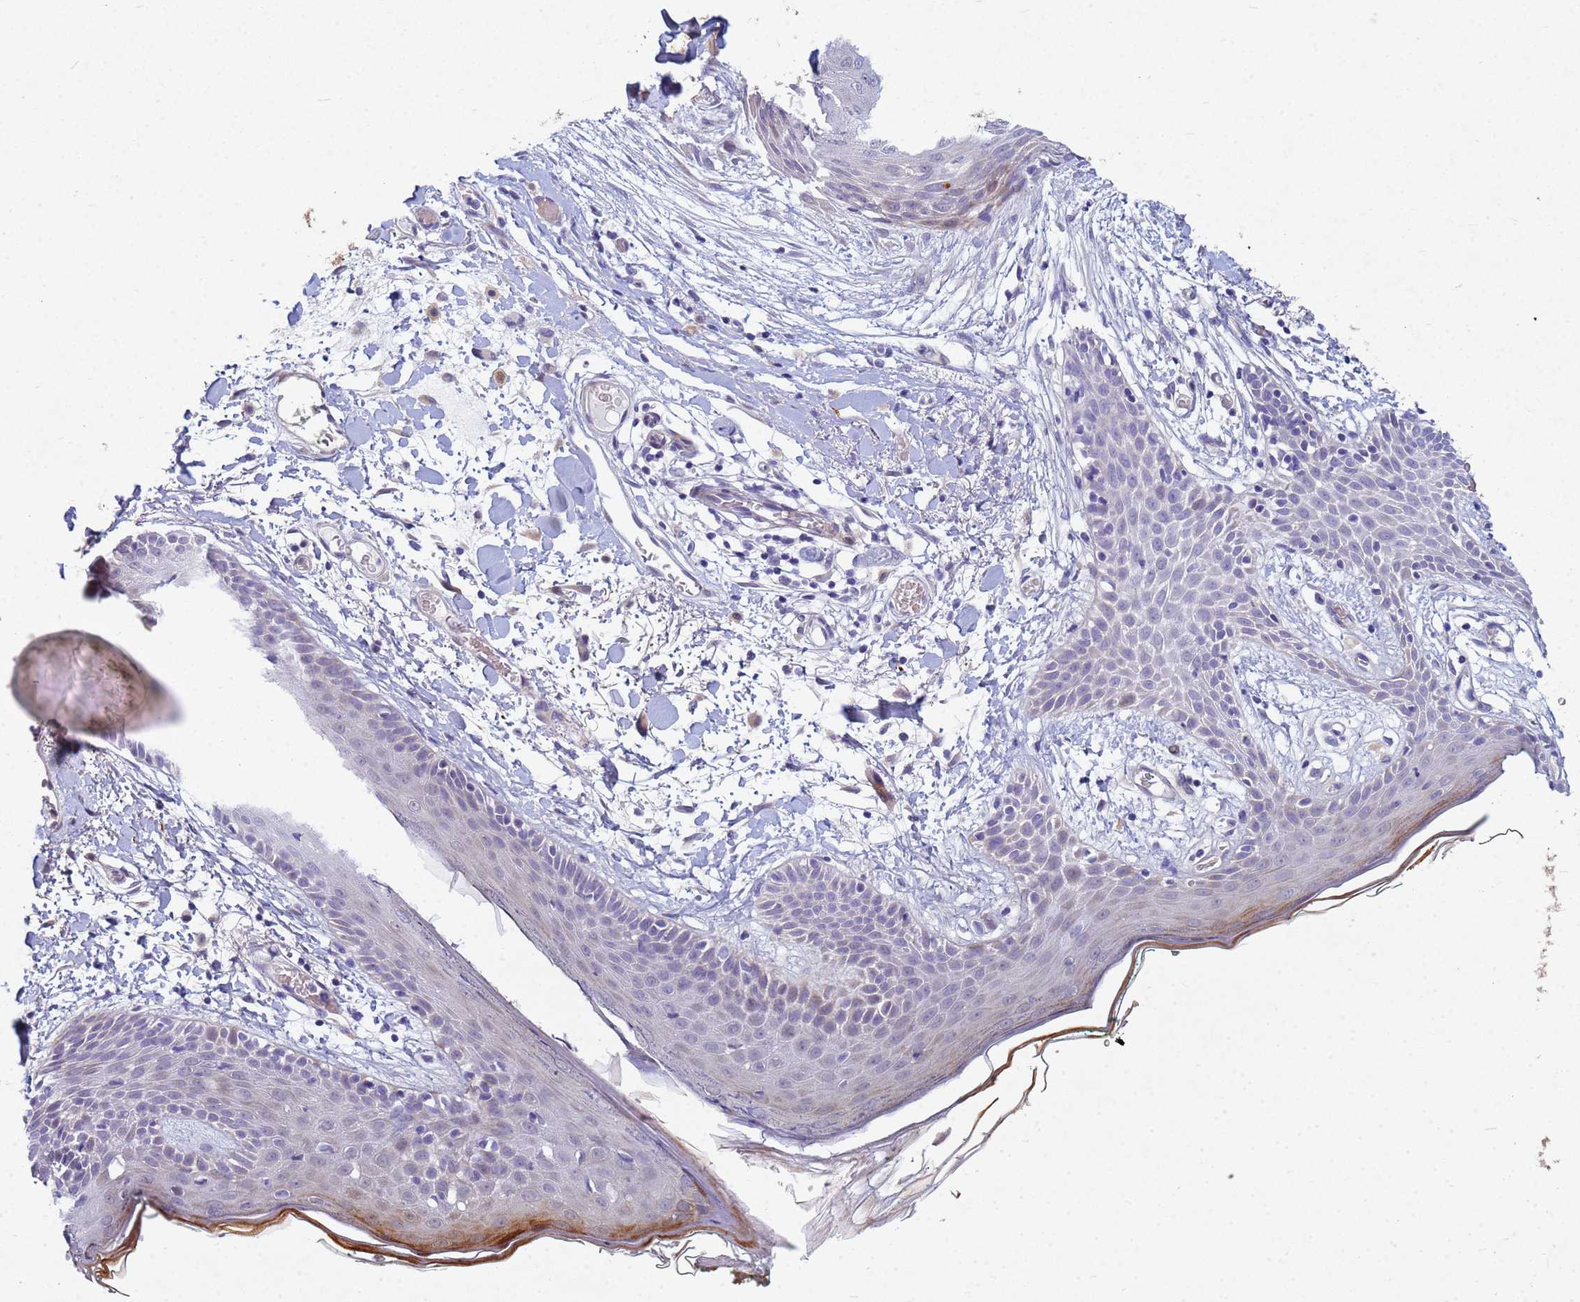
{"staining": {"intensity": "negative", "quantity": "none", "location": "none"}, "tissue": "skin", "cell_type": "Fibroblasts", "image_type": "normal", "snomed": [{"axis": "morphology", "description": "Normal tissue, NOS"}, {"axis": "topography", "description": "Skin"}], "caption": "There is no significant positivity in fibroblasts of skin. The staining is performed using DAB brown chromogen with nuclei counter-stained in using hematoxylin.", "gene": "TNPO2", "patient": {"sex": "male", "age": 79}}